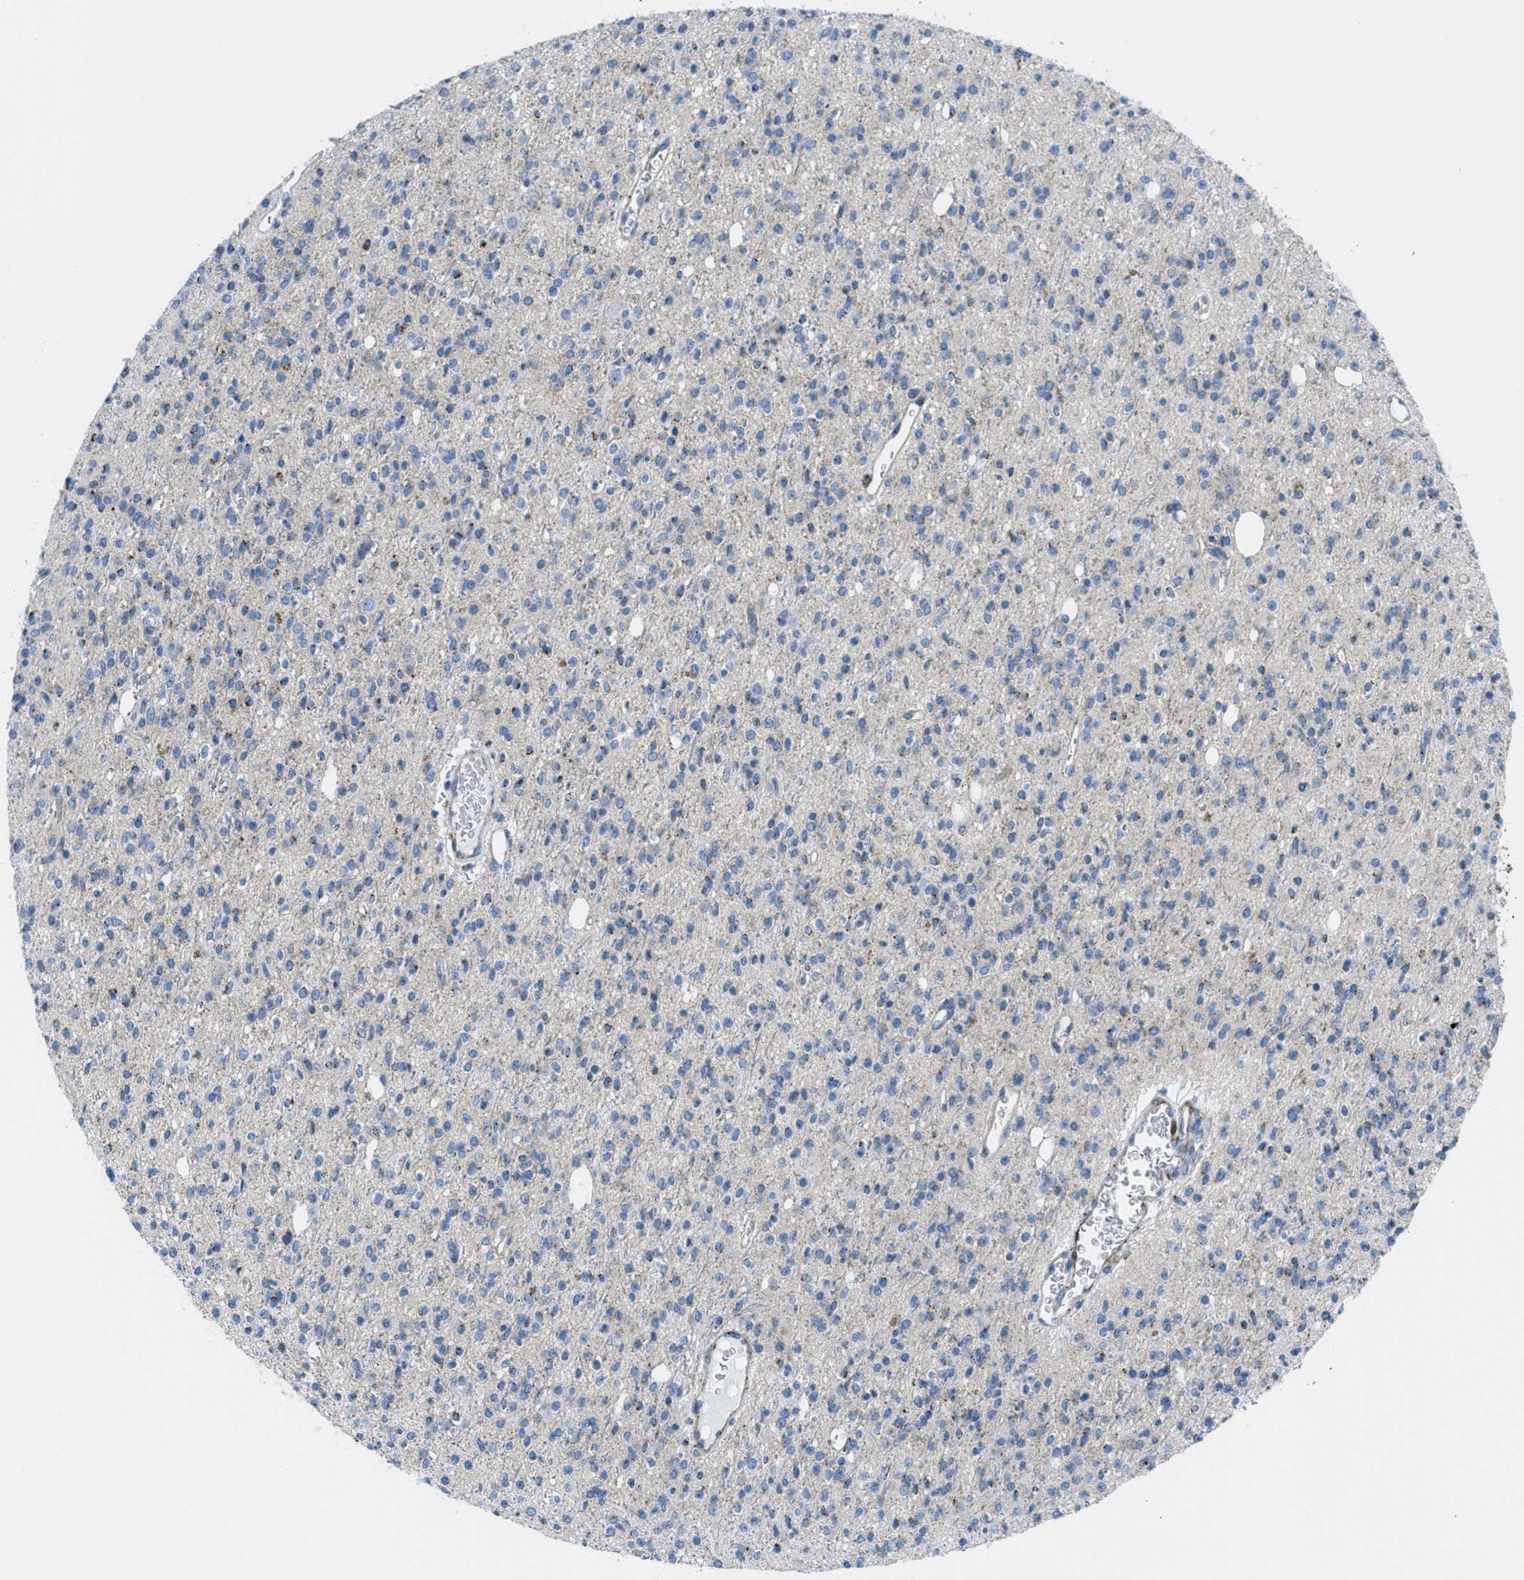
{"staining": {"intensity": "negative", "quantity": "none", "location": "none"}, "tissue": "glioma", "cell_type": "Tumor cells", "image_type": "cancer", "snomed": [{"axis": "morphology", "description": "Glioma, malignant, High grade"}, {"axis": "topography", "description": "Brain"}], "caption": "Micrograph shows no significant protein staining in tumor cells of malignant glioma (high-grade).", "gene": "MFSD13A", "patient": {"sex": "male", "age": 34}}